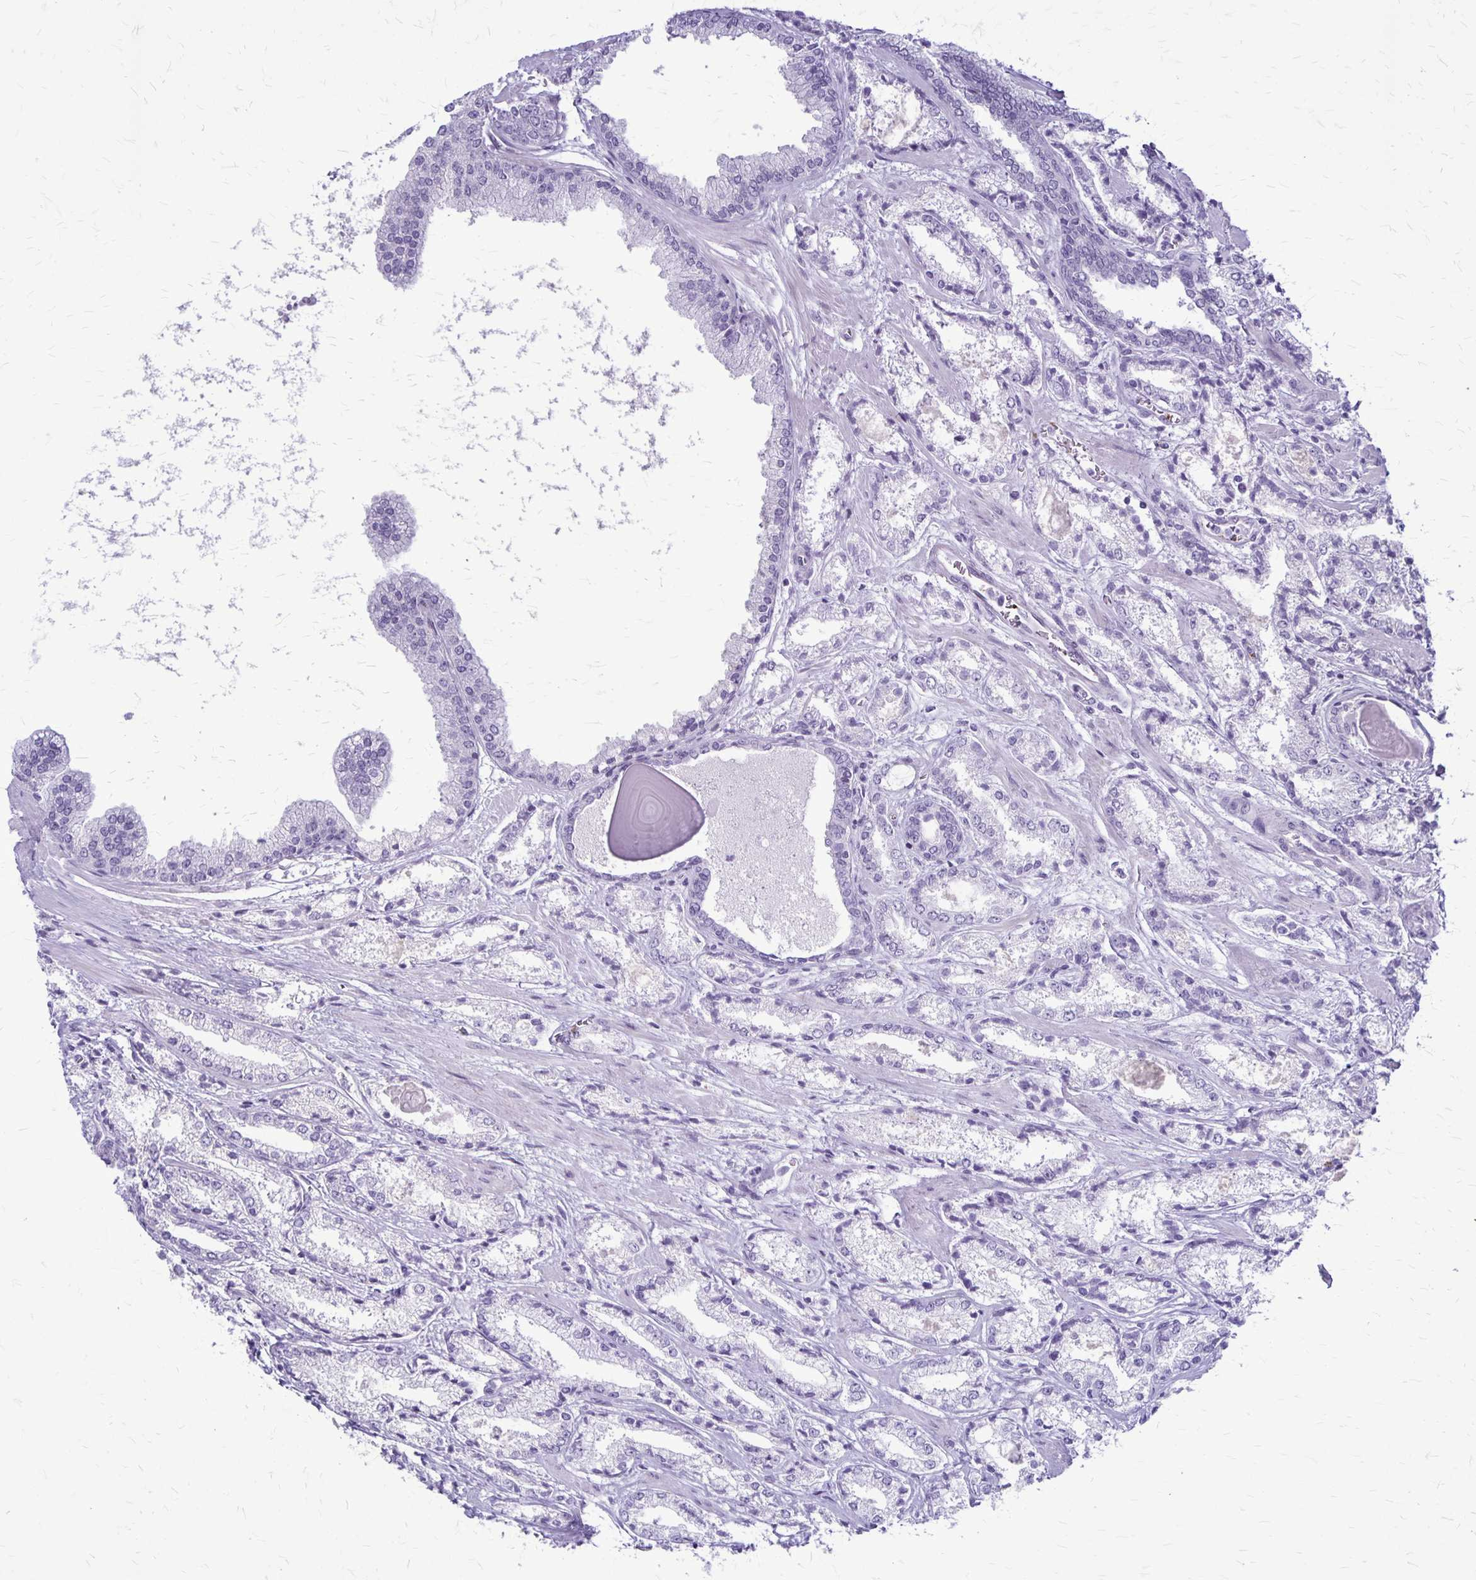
{"staining": {"intensity": "negative", "quantity": "none", "location": "none"}, "tissue": "prostate cancer", "cell_type": "Tumor cells", "image_type": "cancer", "snomed": [{"axis": "morphology", "description": "Adenocarcinoma, High grade"}, {"axis": "topography", "description": "Prostate"}], "caption": "Immunohistochemical staining of prostate cancer (high-grade adenocarcinoma) shows no significant expression in tumor cells. (DAB IHC visualized using brightfield microscopy, high magnification).", "gene": "GP9", "patient": {"sex": "male", "age": 64}}